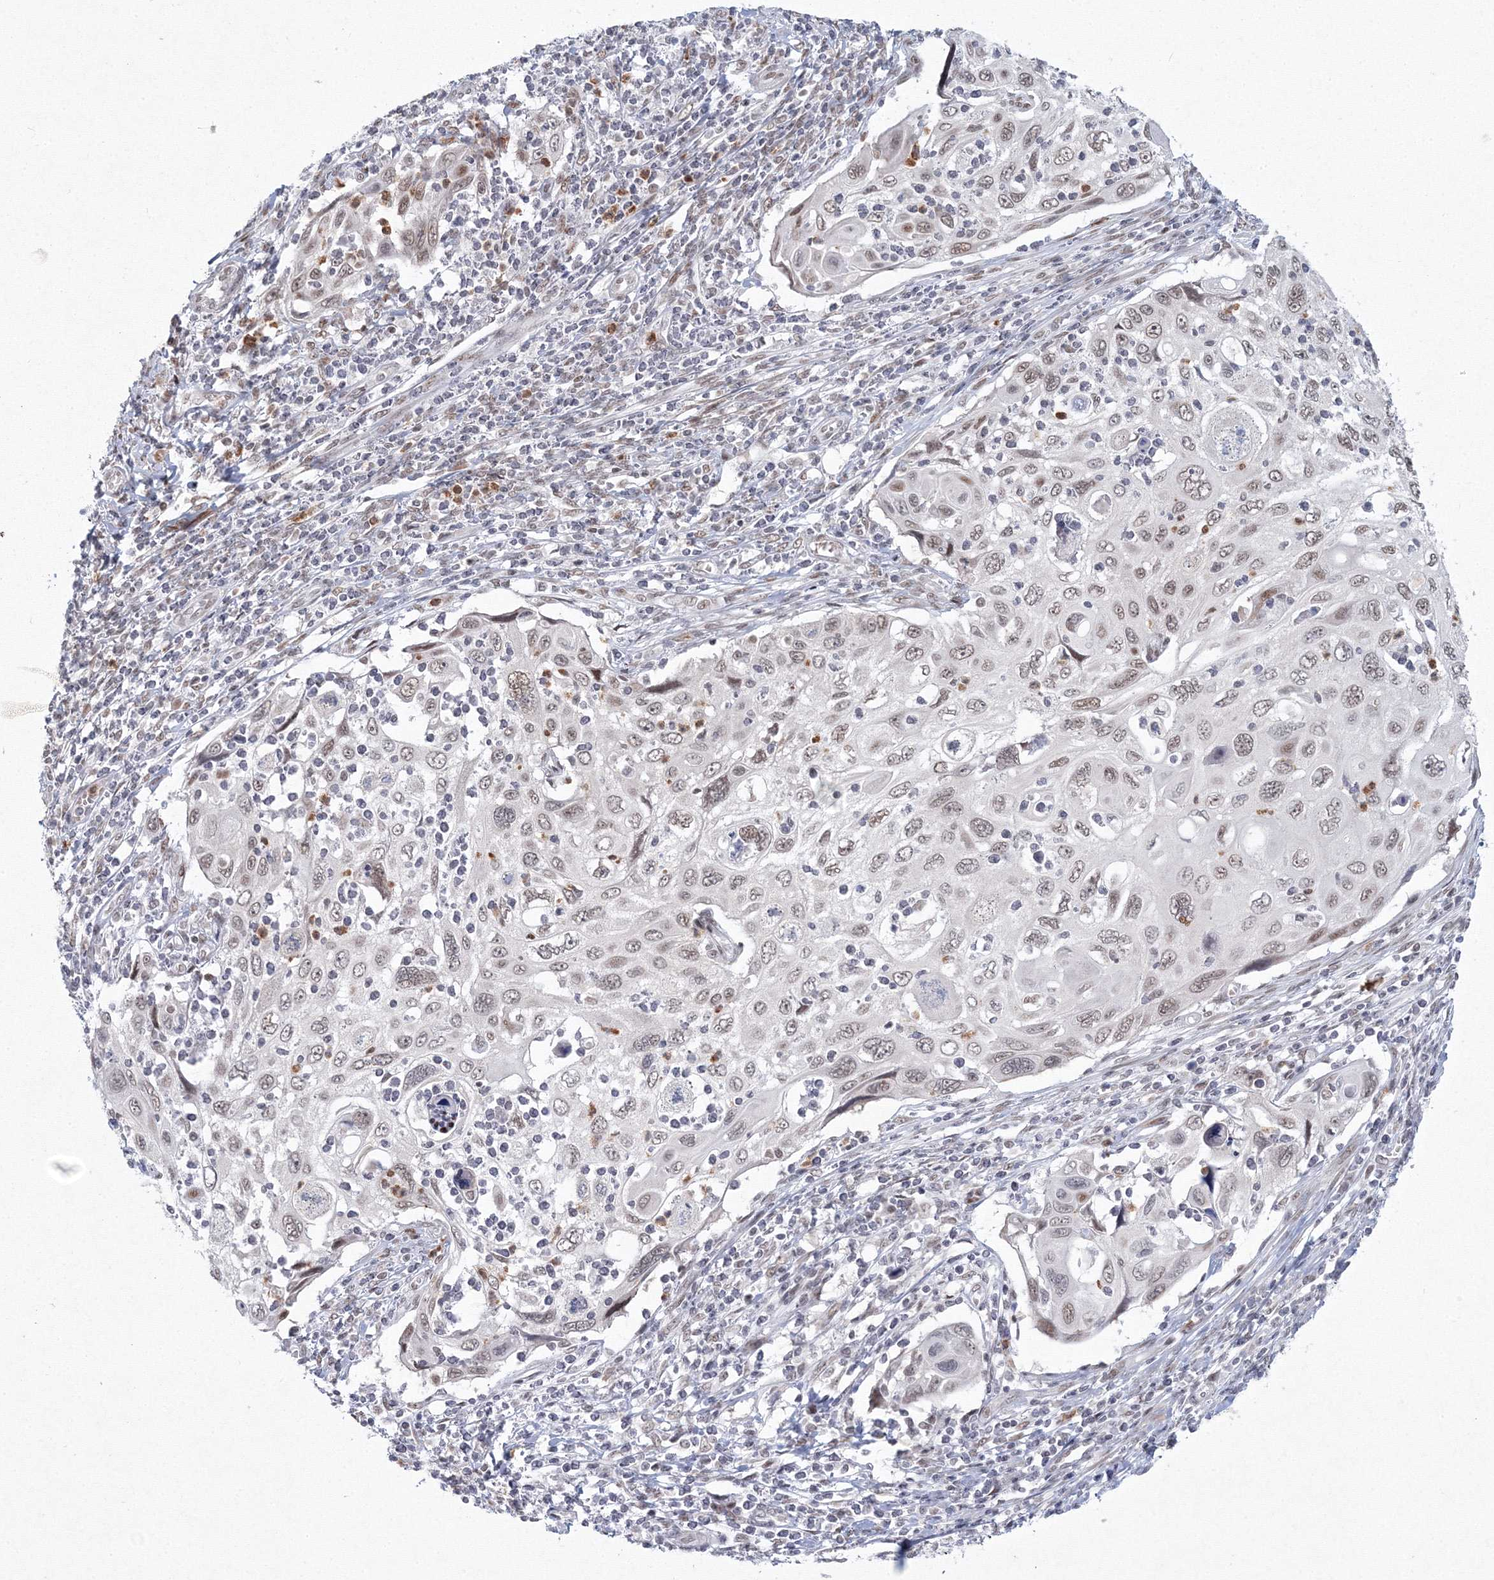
{"staining": {"intensity": "moderate", "quantity": "25%-75%", "location": "nuclear"}, "tissue": "cervical cancer", "cell_type": "Tumor cells", "image_type": "cancer", "snomed": [{"axis": "morphology", "description": "Squamous cell carcinoma, NOS"}, {"axis": "topography", "description": "Cervix"}], "caption": "The photomicrograph demonstrates staining of cervical cancer, revealing moderate nuclear protein staining (brown color) within tumor cells.", "gene": "C3orf33", "patient": {"sex": "female", "age": 70}}